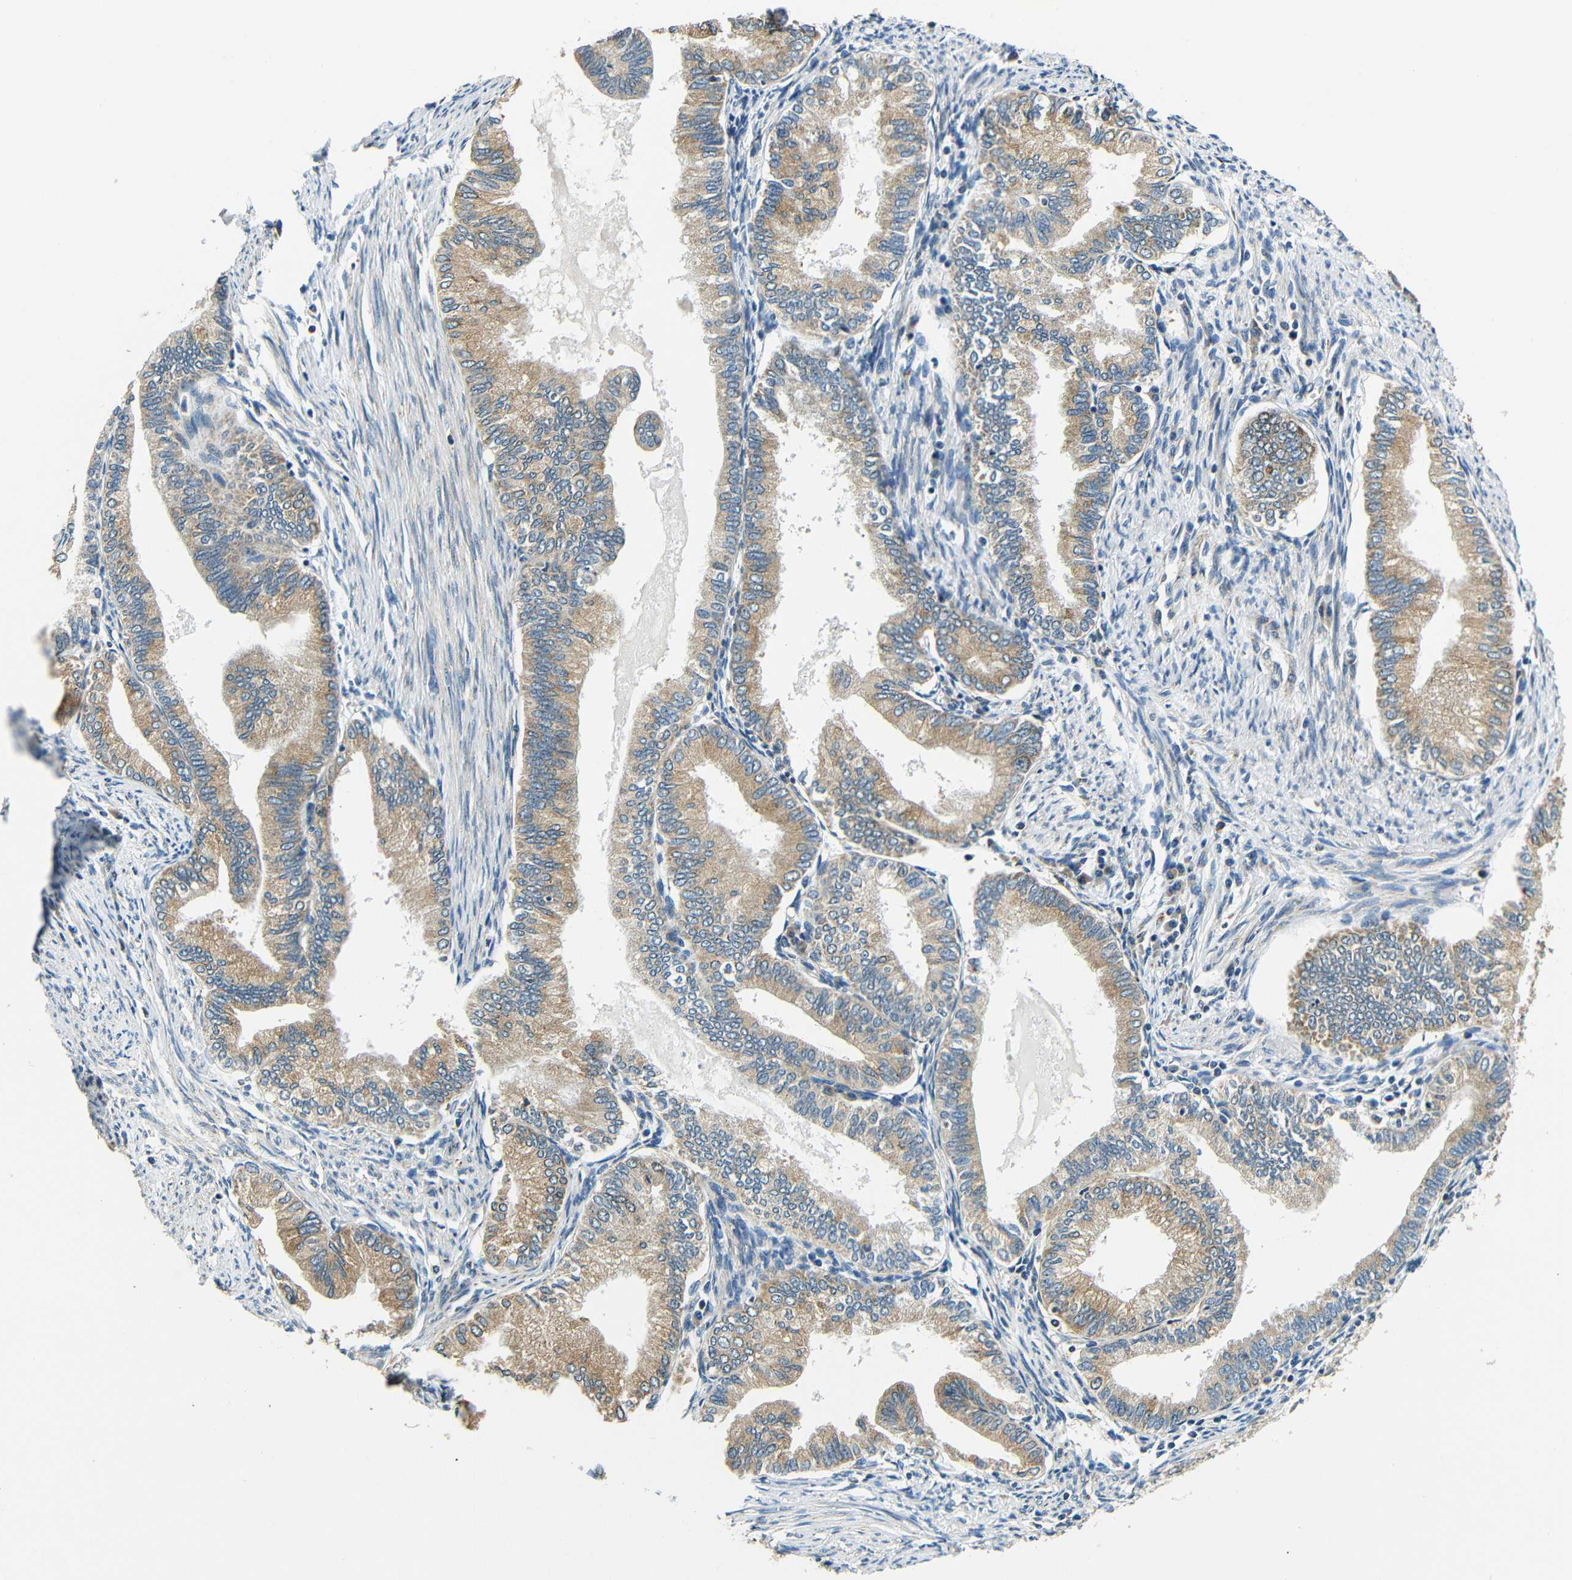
{"staining": {"intensity": "moderate", "quantity": ">75%", "location": "cytoplasmic/membranous"}, "tissue": "endometrial cancer", "cell_type": "Tumor cells", "image_type": "cancer", "snomed": [{"axis": "morphology", "description": "Adenocarcinoma, NOS"}, {"axis": "topography", "description": "Endometrium"}], "caption": "Immunohistochemical staining of human endometrial adenocarcinoma demonstrates medium levels of moderate cytoplasmic/membranous protein expression in approximately >75% of tumor cells. (IHC, brightfield microscopy, high magnification).", "gene": "VAPB", "patient": {"sex": "female", "age": 86}}